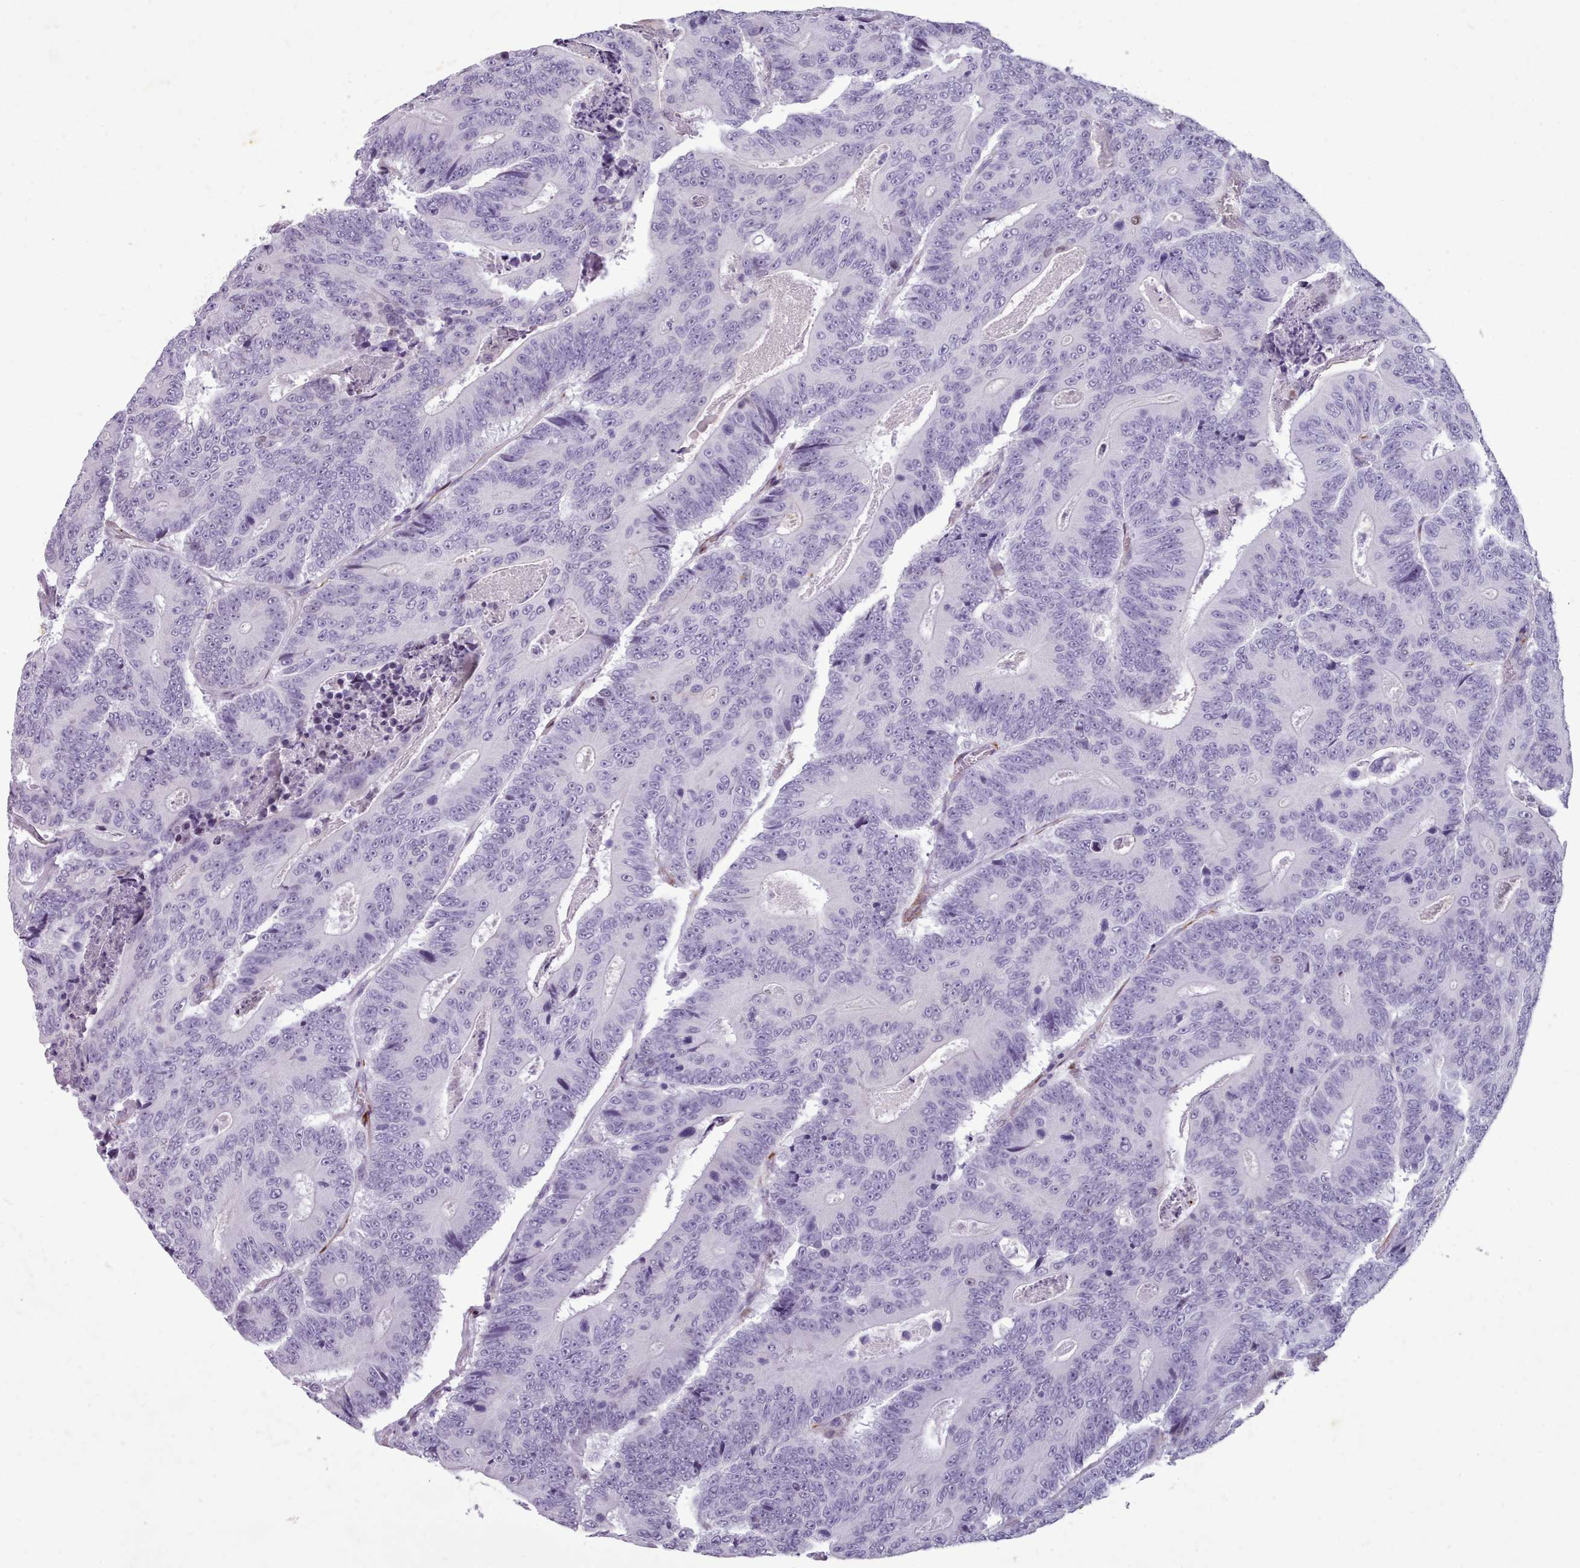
{"staining": {"intensity": "negative", "quantity": "none", "location": "none"}, "tissue": "colorectal cancer", "cell_type": "Tumor cells", "image_type": "cancer", "snomed": [{"axis": "morphology", "description": "Adenocarcinoma, NOS"}, {"axis": "topography", "description": "Colon"}], "caption": "This is a image of IHC staining of colorectal adenocarcinoma, which shows no staining in tumor cells. (IHC, brightfield microscopy, high magnification).", "gene": "KCNT2", "patient": {"sex": "male", "age": 83}}